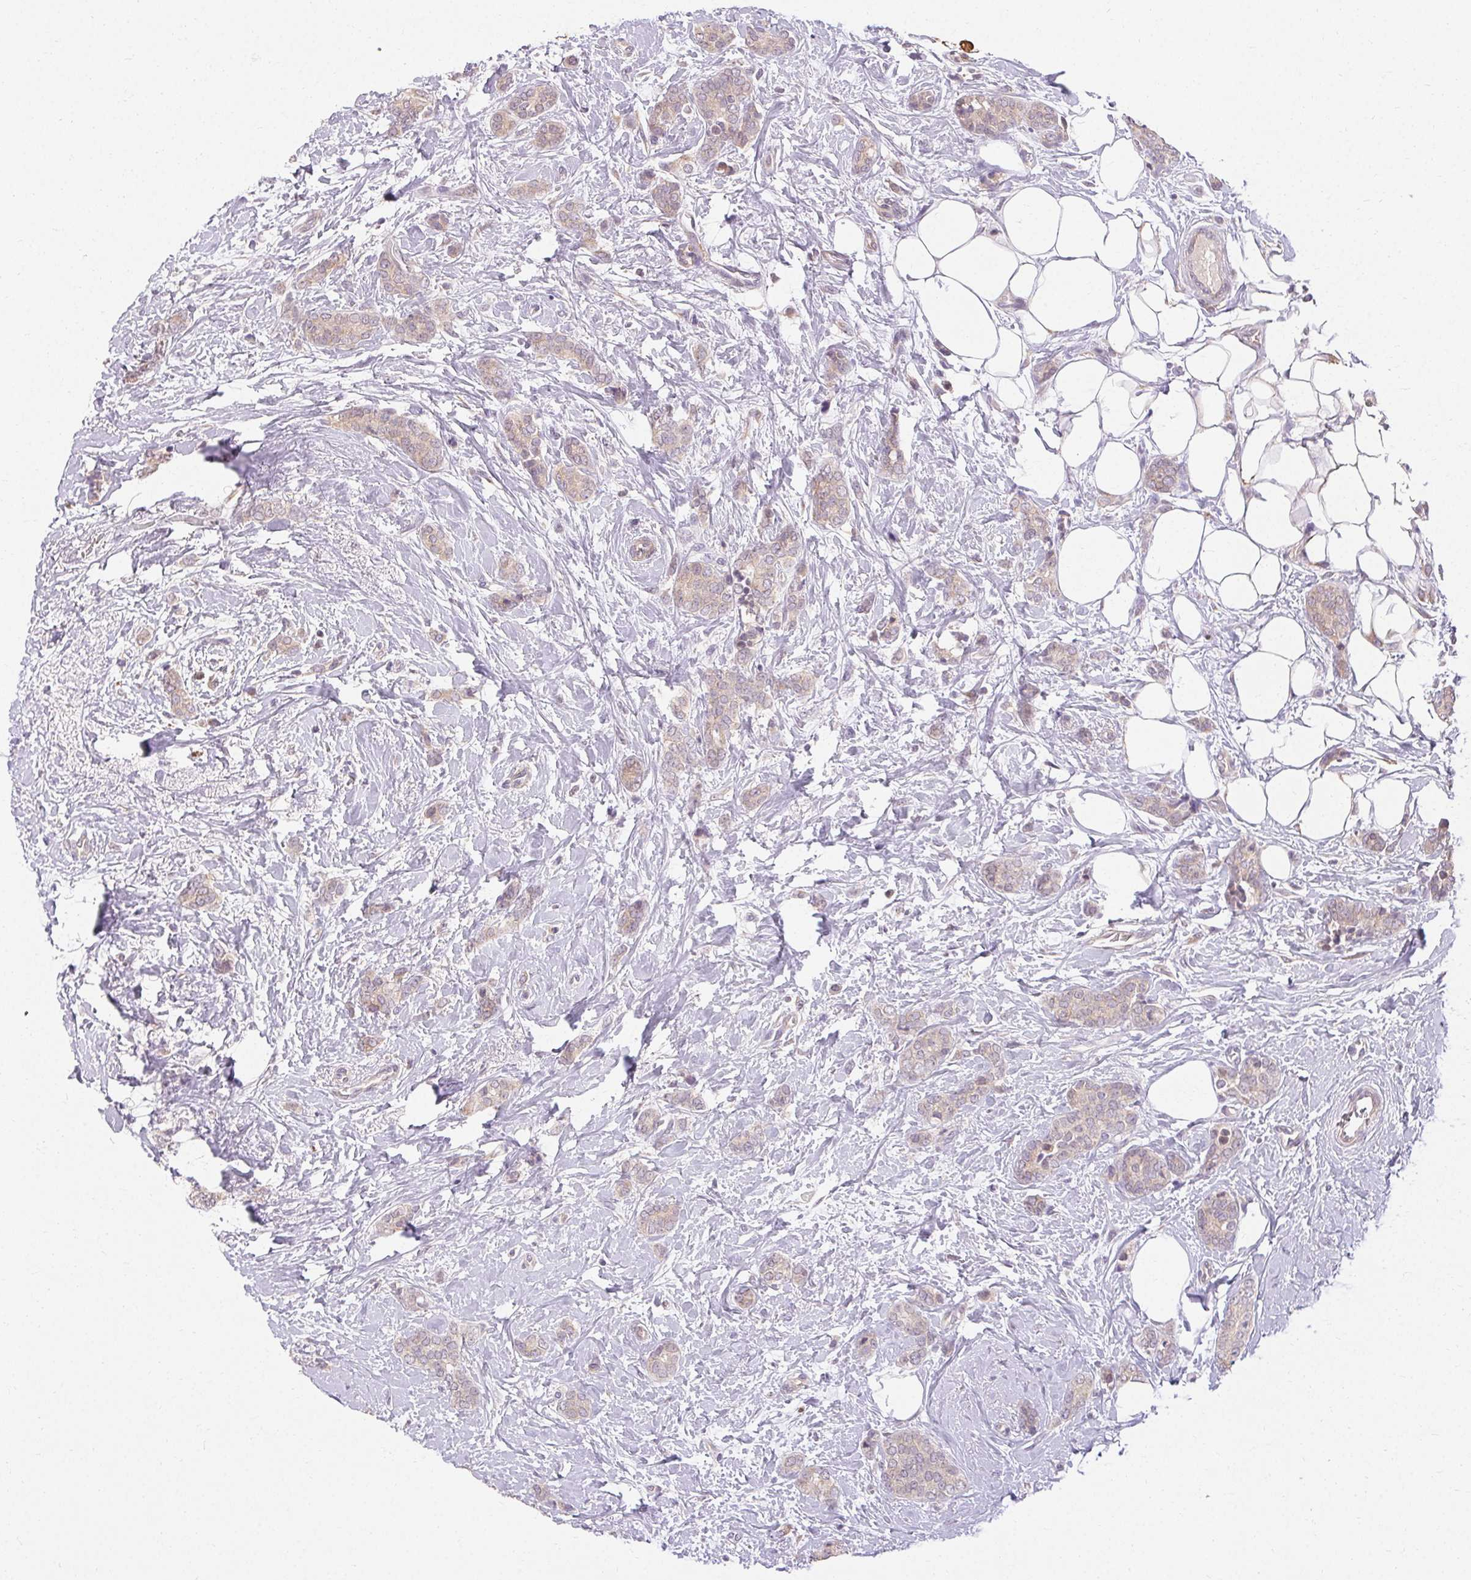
{"staining": {"intensity": "weak", "quantity": ">75%", "location": "cytoplasmic/membranous"}, "tissue": "breast cancer", "cell_type": "Tumor cells", "image_type": "cancer", "snomed": [{"axis": "morphology", "description": "Normal tissue, NOS"}, {"axis": "morphology", "description": "Duct carcinoma"}, {"axis": "topography", "description": "Breast"}], "caption": "Breast infiltrating ductal carcinoma was stained to show a protein in brown. There is low levels of weak cytoplasmic/membranous positivity in about >75% of tumor cells.", "gene": "TMEM52B", "patient": {"sex": "female", "age": 77}}